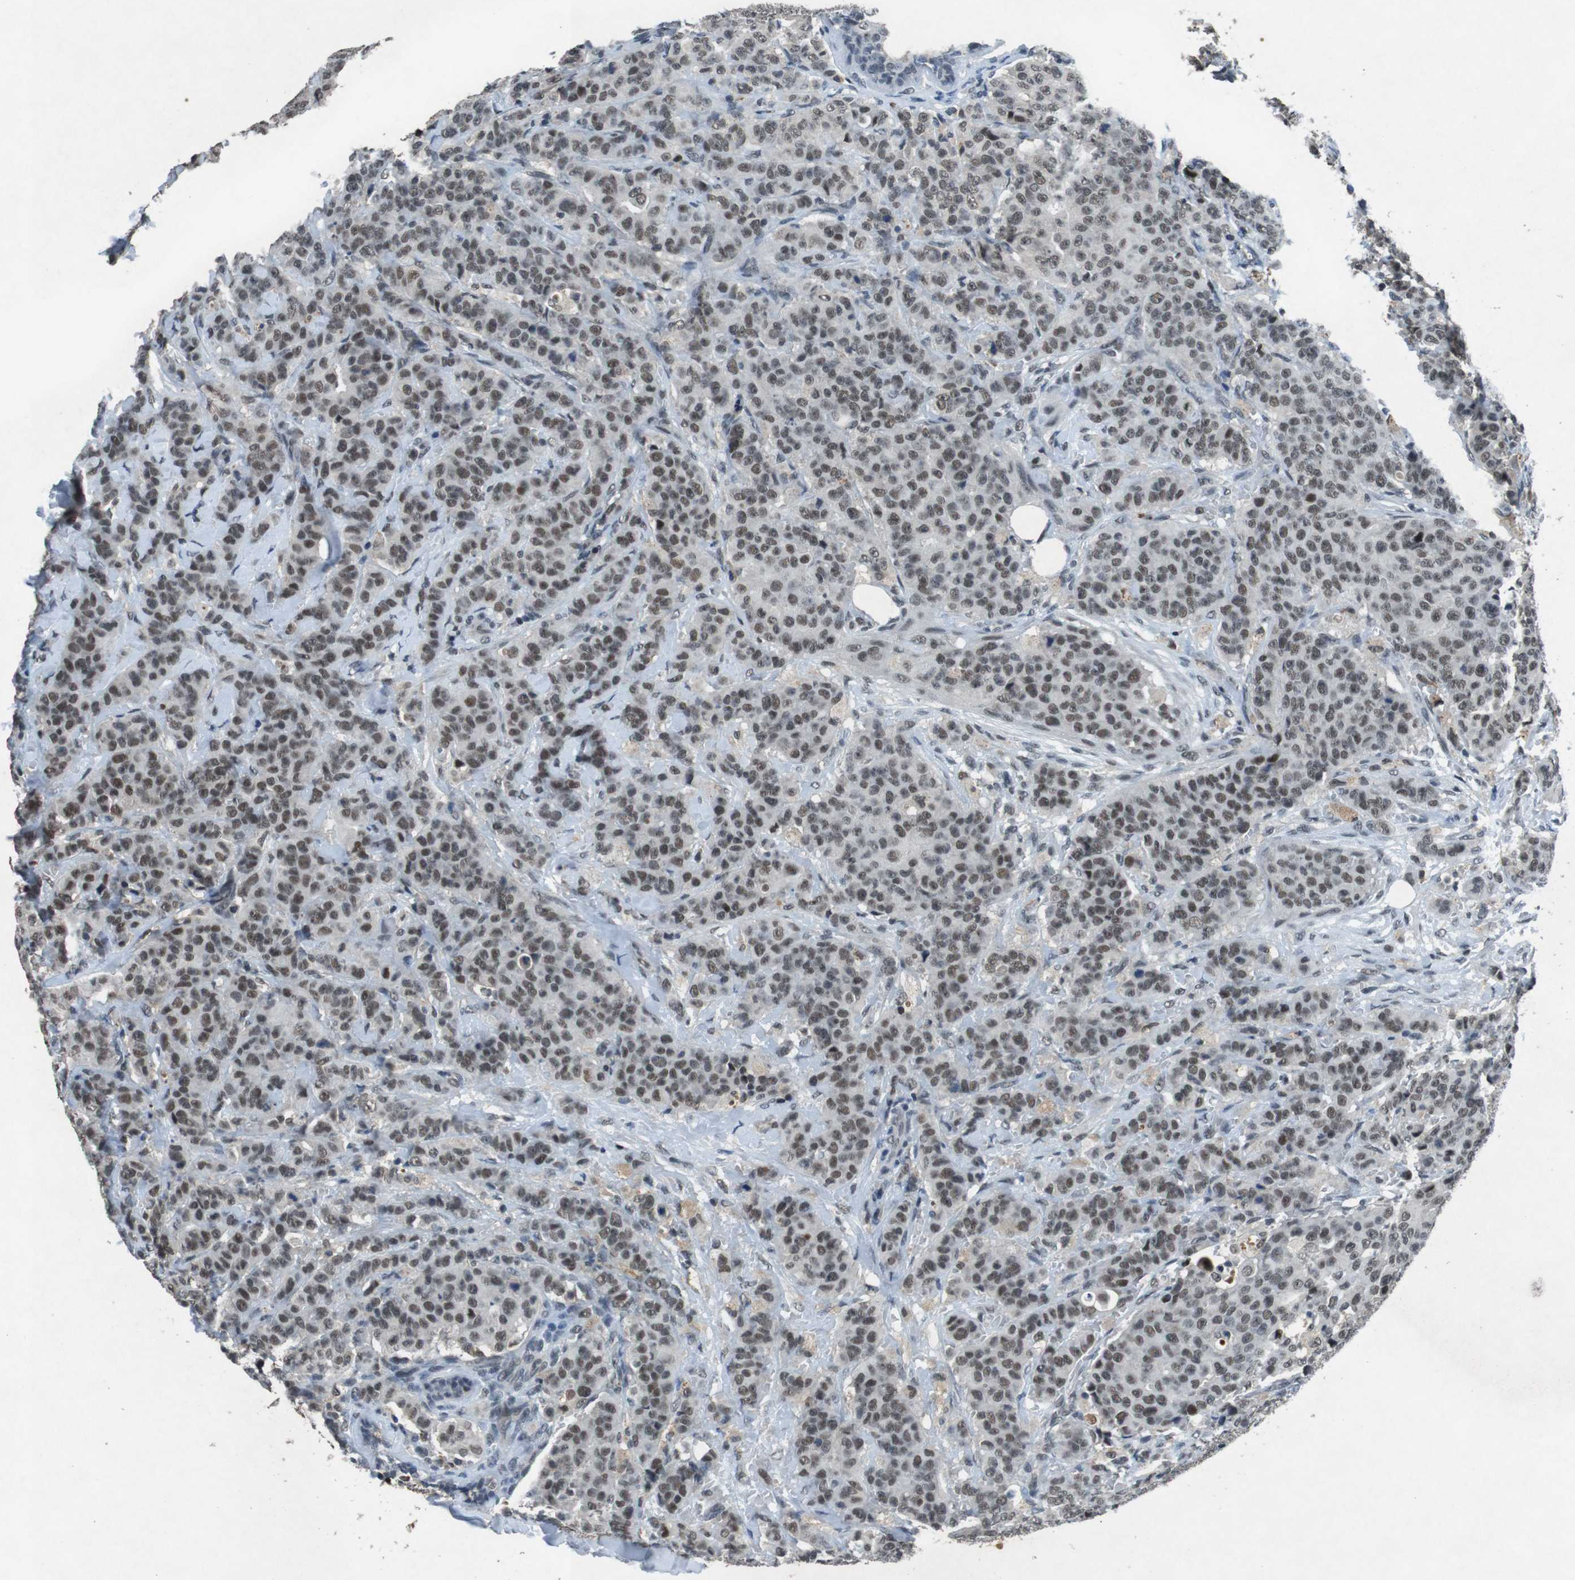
{"staining": {"intensity": "weak", "quantity": ">75%", "location": "nuclear"}, "tissue": "breast cancer", "cell_type": "Tumor cells", "image_type": "cancer", "snomed": [{"axis": "morphology", "description": "Normal tissue, NOS"}, {"axis": "morphology", "description": "Duct carcinoma"}, {"axis": "topography", "description": "Breast"}], "caption": "Immunohistochemical staining of human breast cancer displays weak nuclear protein expression in about >75% of tumor cells.", "gene": "USP7", "patient": {"sex": "female", "age": 40}}